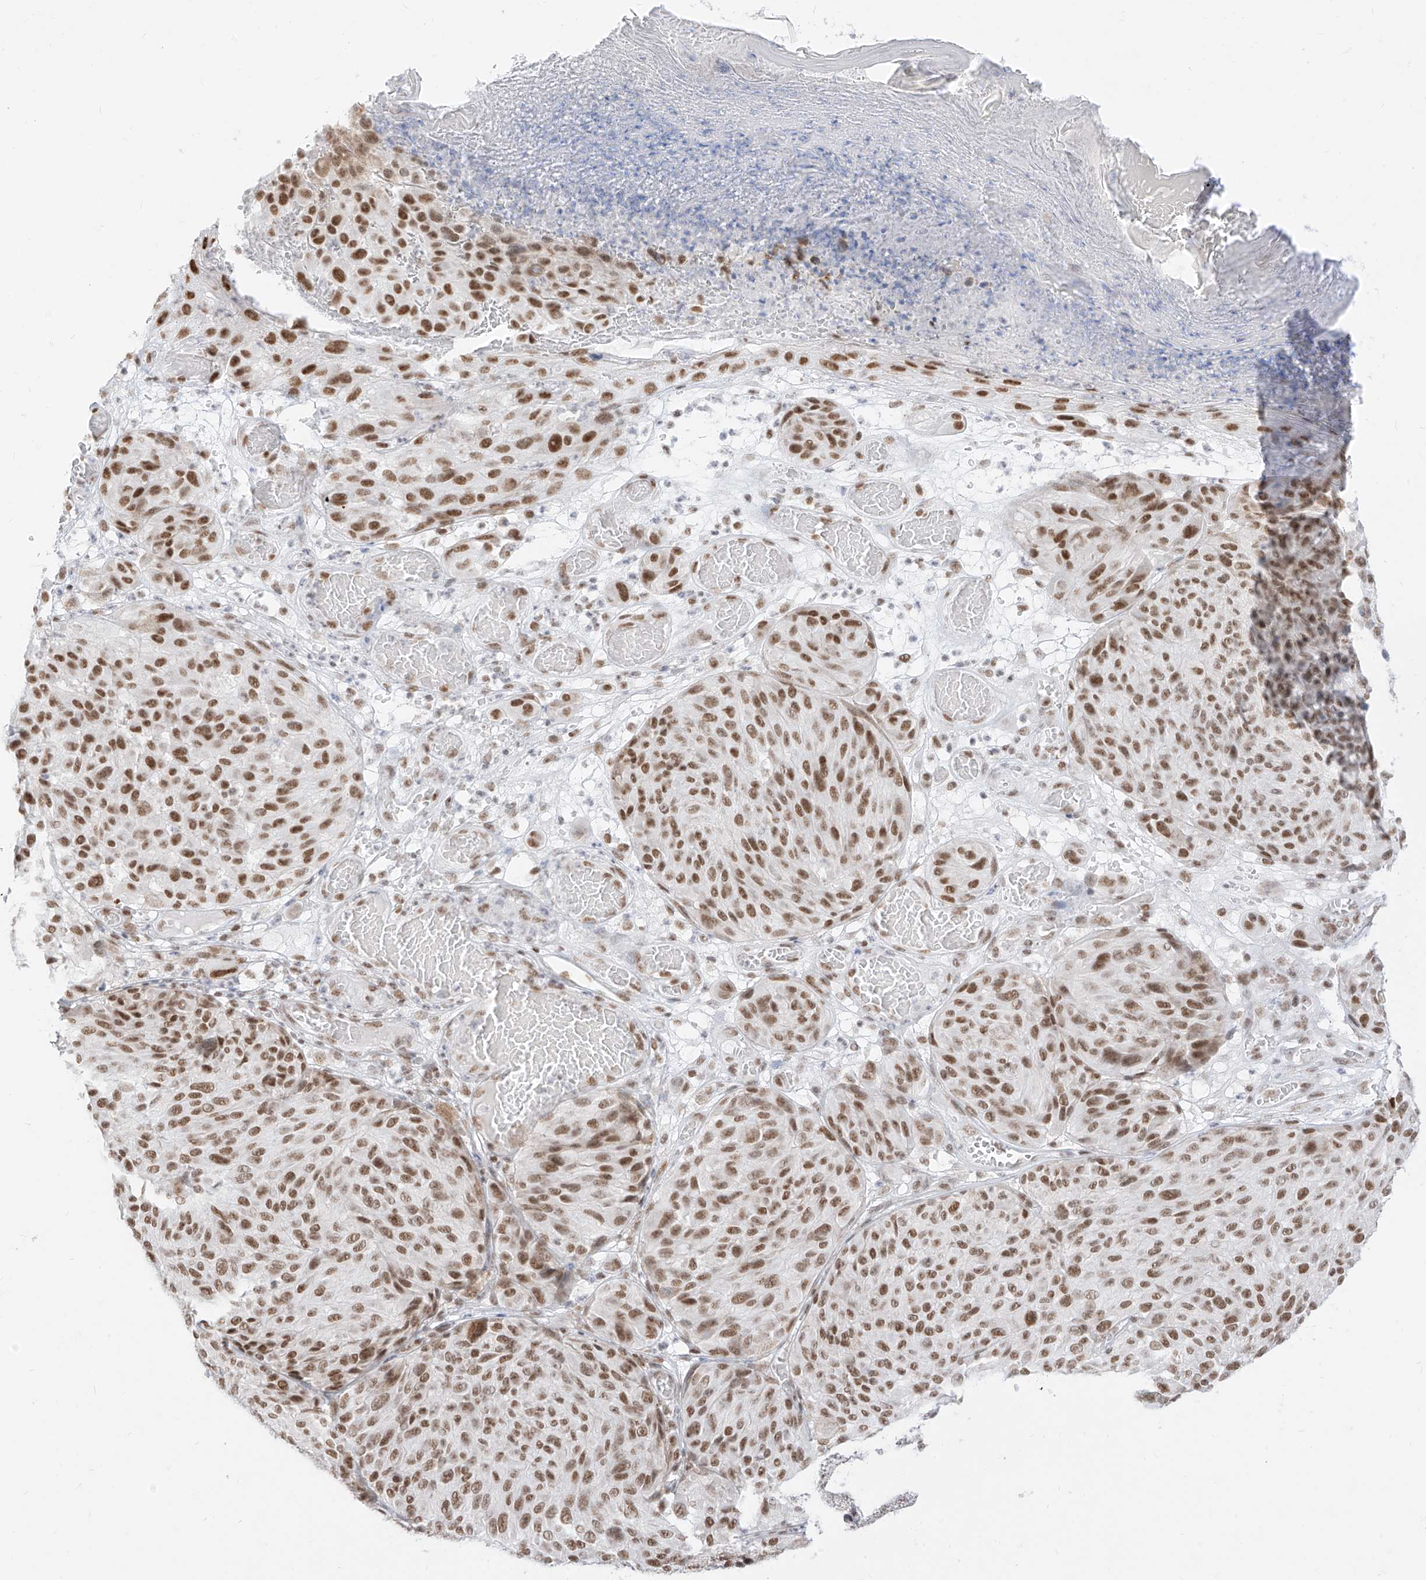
{"staining": {"intensity": "moderate", "quantity": ">75%", "location": "nuclear"}, "tissue": "melanoma", "cell_type": "Tumor cells", "image_type": "cancer", "snomed": [{"axis": "morphology", "description": "Malignant melanoma, NOS"}, {"axis": "topography", "description": "Skin"}], "caption": "Immunohistochemical staining of melanoma shows medium levels of moderate nuclear protein staining in approximately >75% of tumor cells. The staining was performed using DAB to visualize the protein expression in brown, while the nuclei were stained in blue with hematoxylin (Magnification: 20x).", "gene": "SUPT5H", "patient": {"sex": "male", "age": 83}}